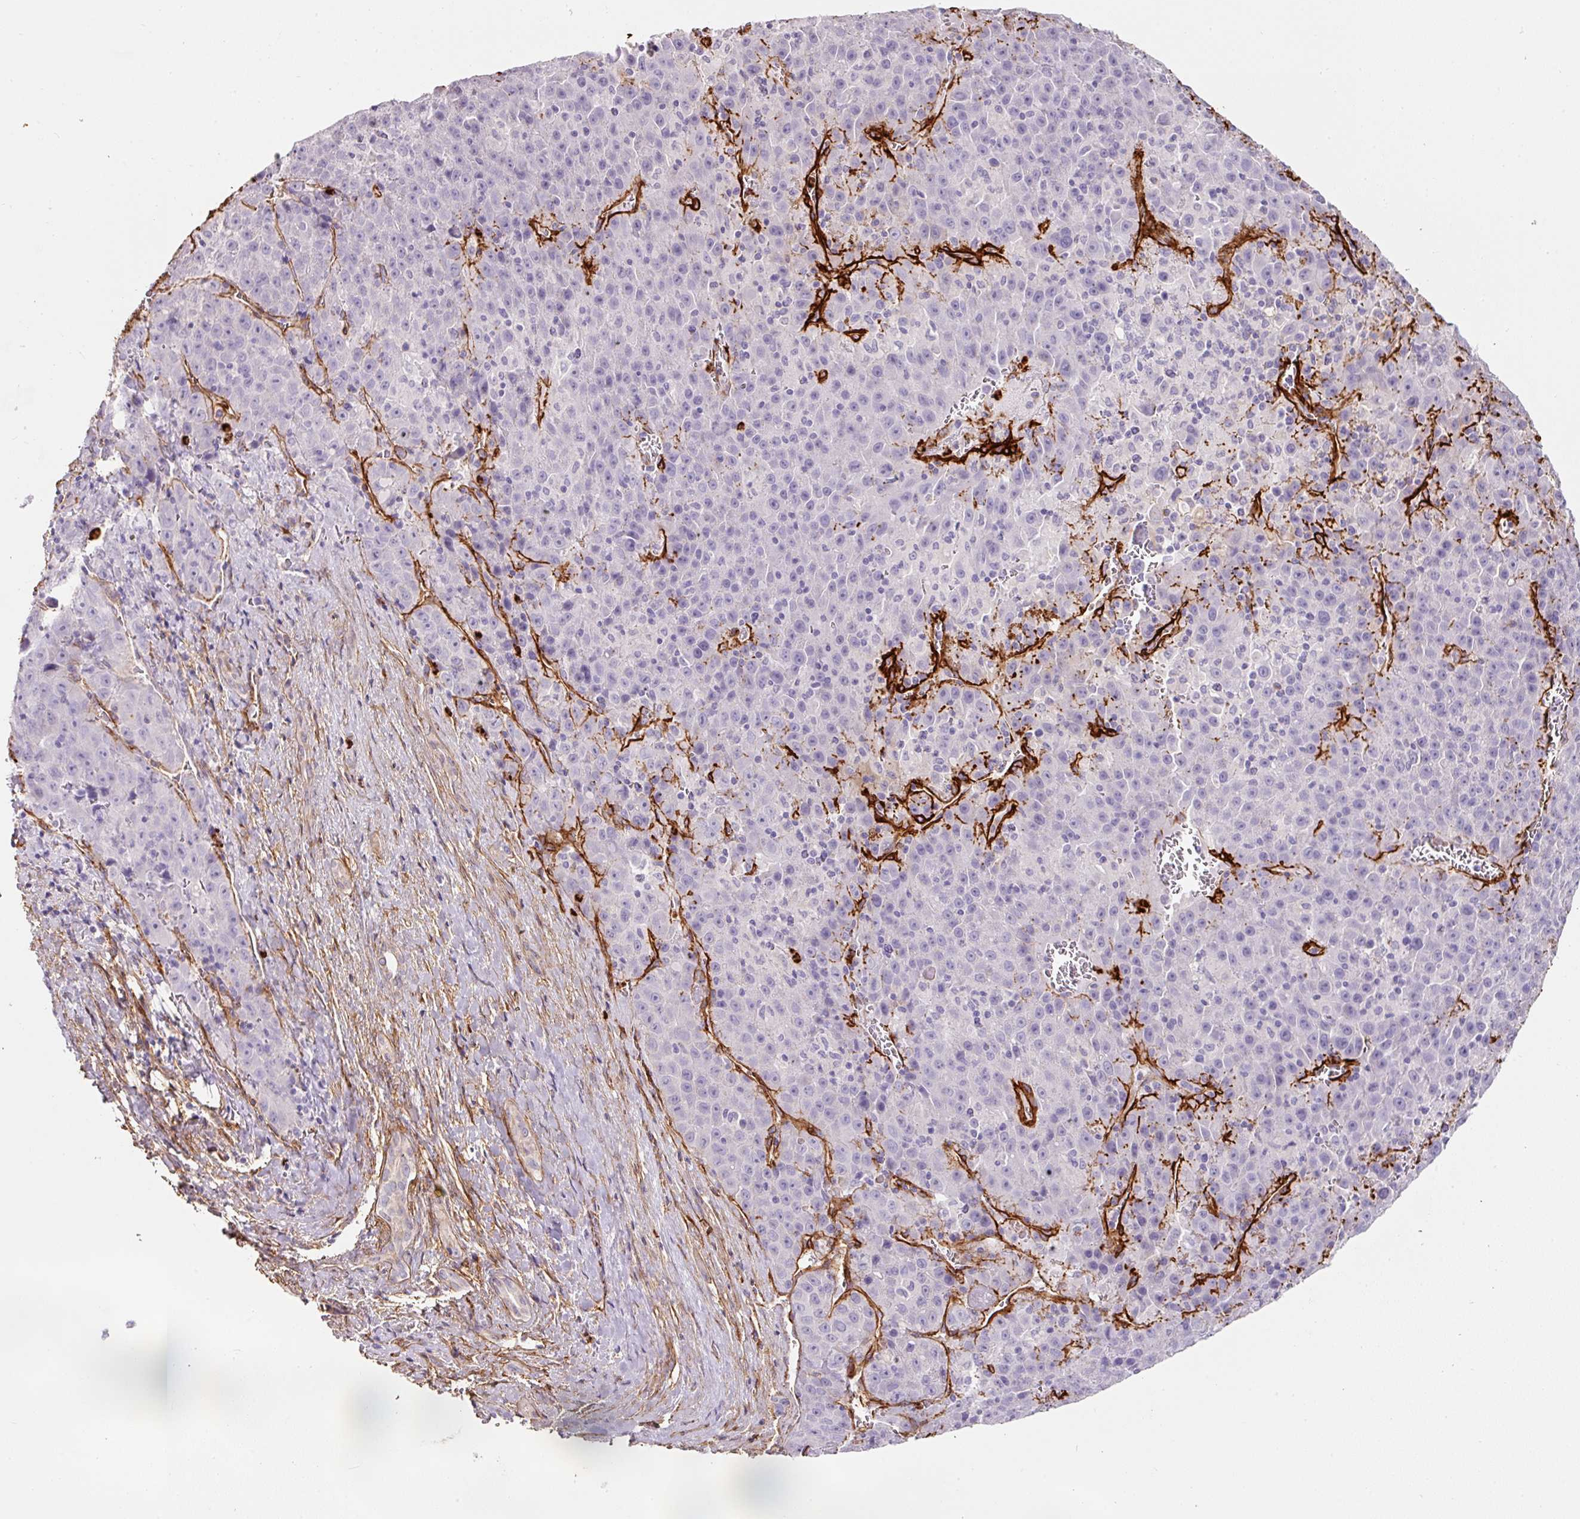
{"staining": {"intensity": "negative", "quantity": "none", "location": "none"}, "tissue": "liver cancer", "cell_type": "Tumor cells", "image_type": "cancer", "snomed": [{"axis": "morphology", "description": "Carcinoma, Hepatocellular, NOS"}, {"axis": "topography", "description": "Liver"}], "caption": "Human hepatocellular carcinoma (liver) stained for a protein using IHC shows no staining in tumor cells.", "gene": "LOXL4", "patient": {"sex": "female", "age": 53}}